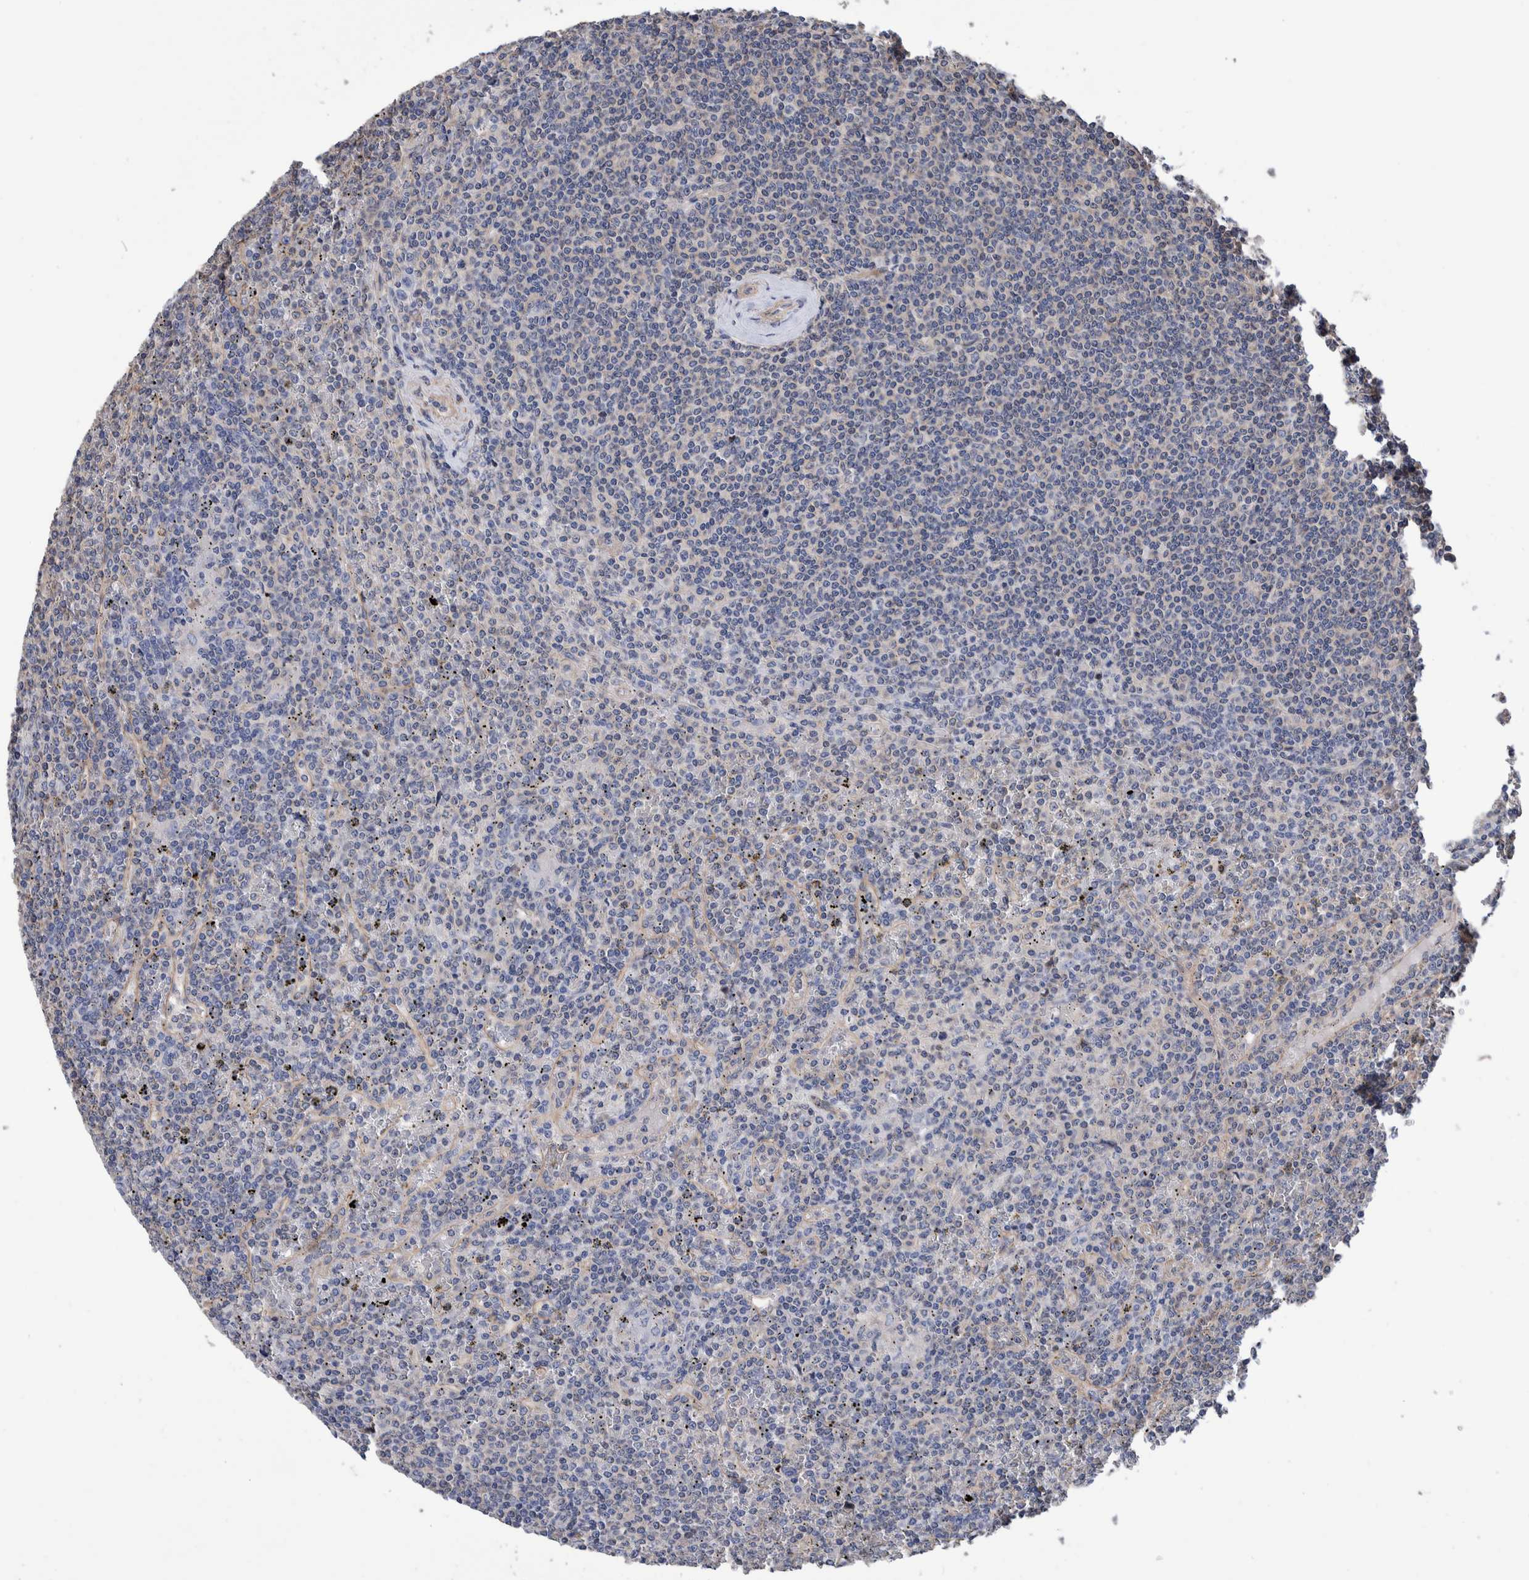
{"staining": {"intensity": "negative", "quantity": "none", "location": "none"}, "tissue": "lymphoma", "cell_type": "Tumor cells", "image_type": "cancer", "snomed": [{"axis": "morphology", "description": "Malignant lymphoma, non-Hodgkin's type, Low grade"}, {"axis": "topography", "description": "Spleen"}], "caption": "DAB (3,3'-diaminobenzidine) immunohistochemical staining of human low-grade malignant lymphoma, non-Hodgkin's type demonstrates no significant positivity in tumor cells. (Brightfield microscopy of DAB immunohistochemistry at high magnification).", "gene": "SLC45A4", "patient": {"sex": "female", "age": 19}}